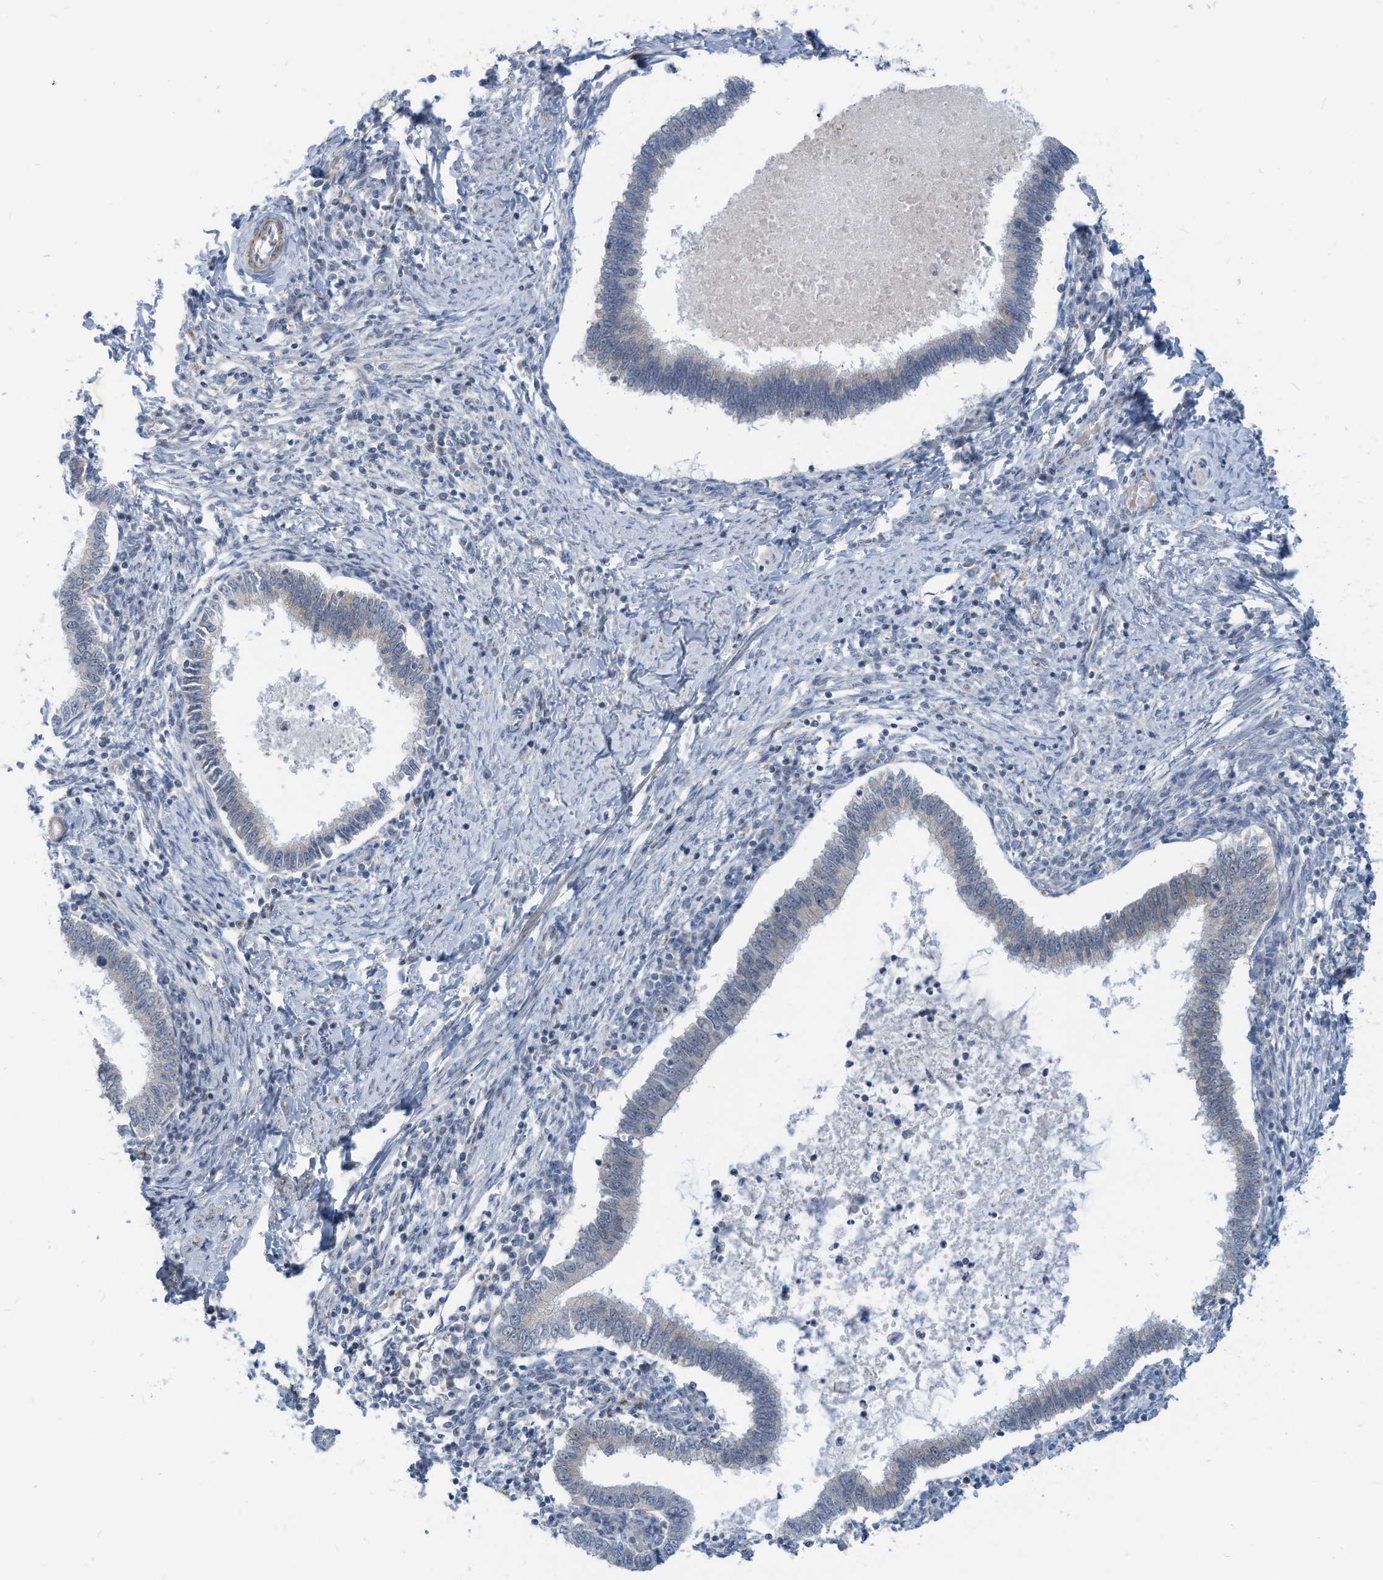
{"staining": {"intensity": "negative", "quantity": "none", "location": "none"}, "tissue": "cervical cancer", "cell_type": "Tumor cells", "image_type": "cancer", "snomed": [{"axis": "morphology", "description": "Adenocarcinoma, NOS"}, {"axis": "topography", "description": "Cervix"}], "caption": "Immunohistochemistry (IHC) micrograph of neoplastic tissue: human cervical adenocarcinoma stained with DAB (3,3'-diaminobenzidine) exhibits no significant protein expression in tumor cells.", "gene": "GPATCH3", "patient": {"sex": "female", "age": 36}}